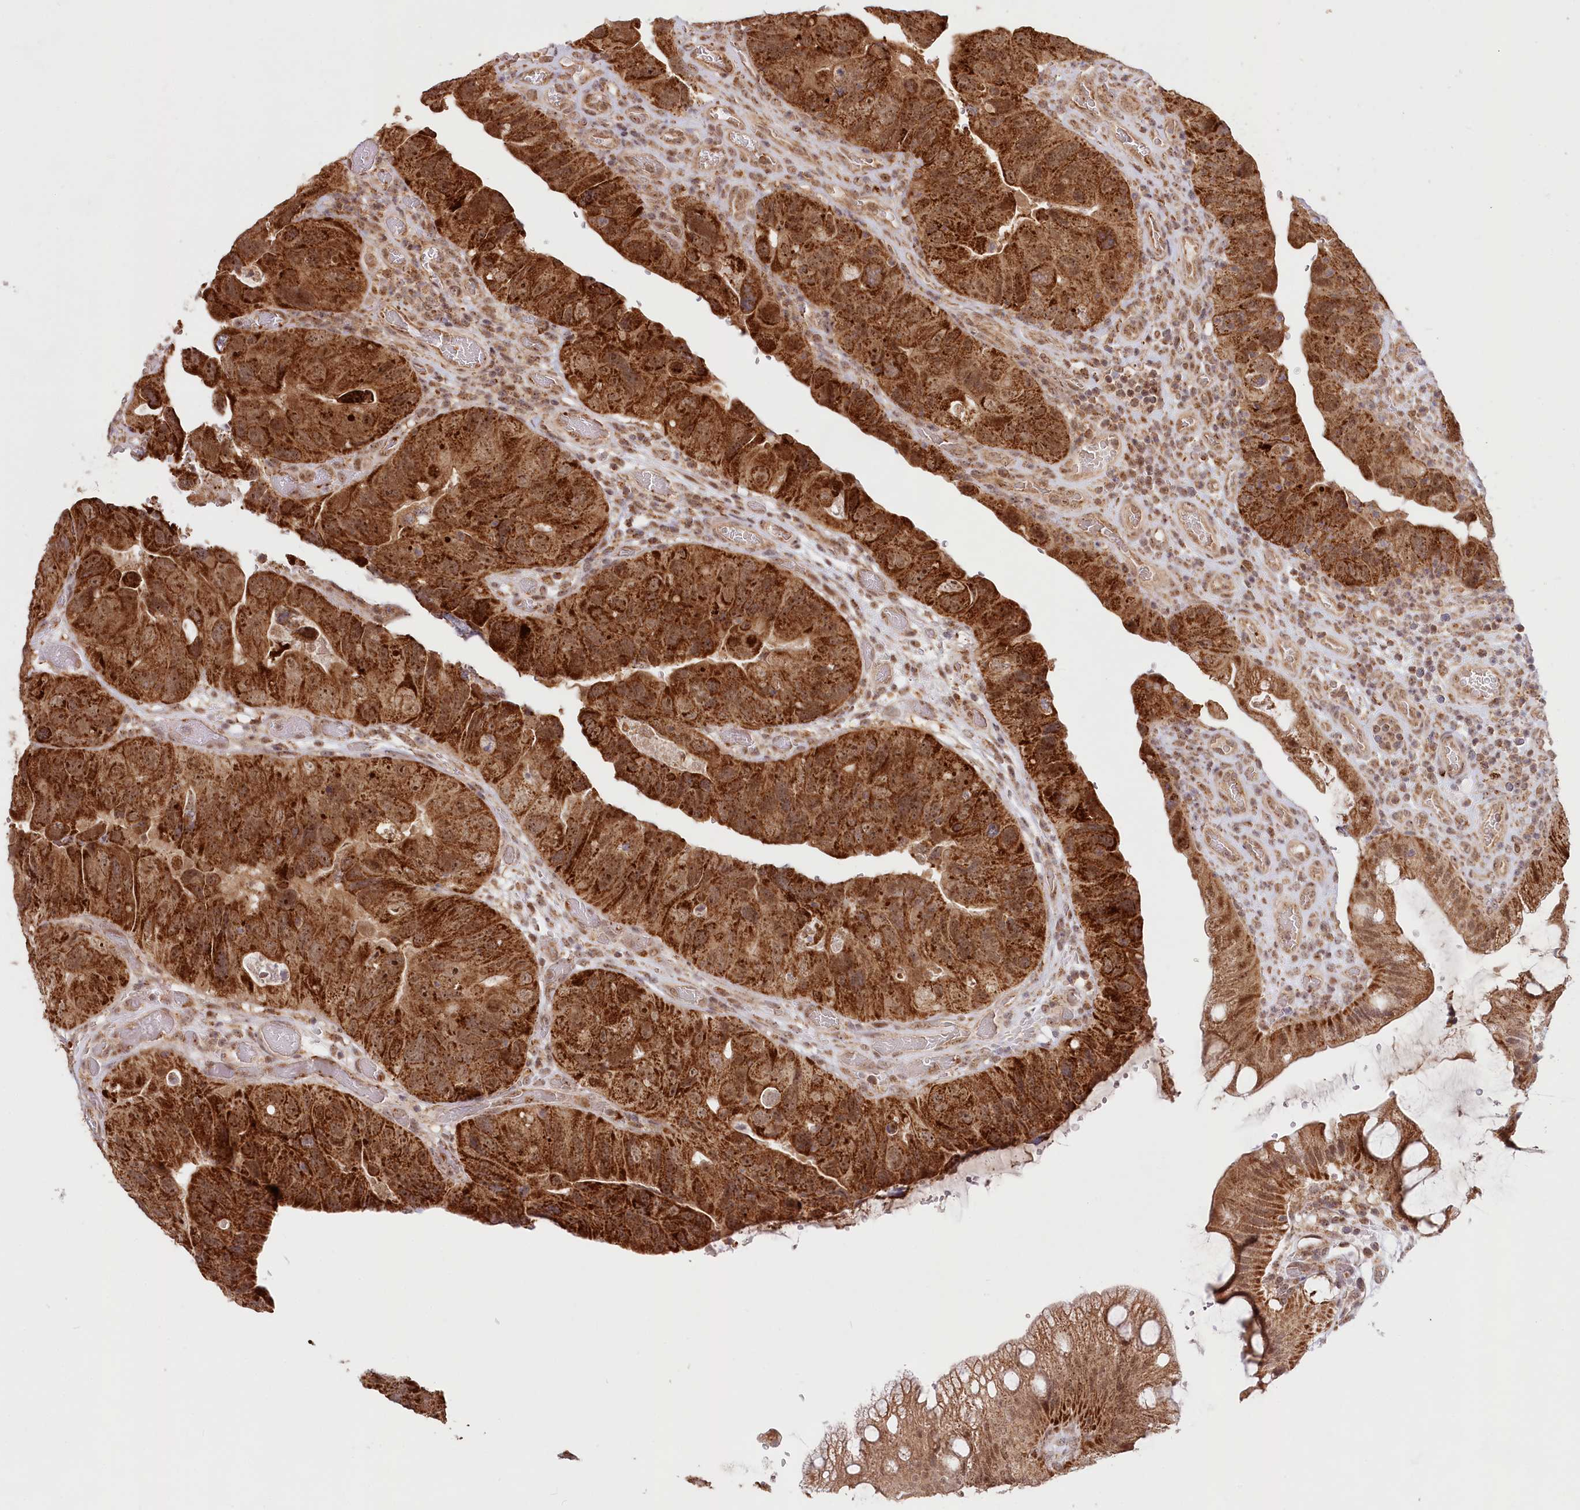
{"staining": {"intensity": "strong", "quantity": ">75%", "location": "cytoplasmic/membranous"}, "tissue": "colorectal cancer", "cell_type": "Tumor cells", "image_type": "cancer", "snomed": [{"axis": "morphology", "description": "Adenocarcinoma, NOS"}, {"axis": "topography", "description": "Rectum"}], "caption": "Immunohistochemical staining of colorectal cancer shows high levels of strong cytoplasmic/membranous positivity in approximately >75% of tumor cells.", "gene": "RTN4IP1", "patient": {"sex": "male", "age": 63}}